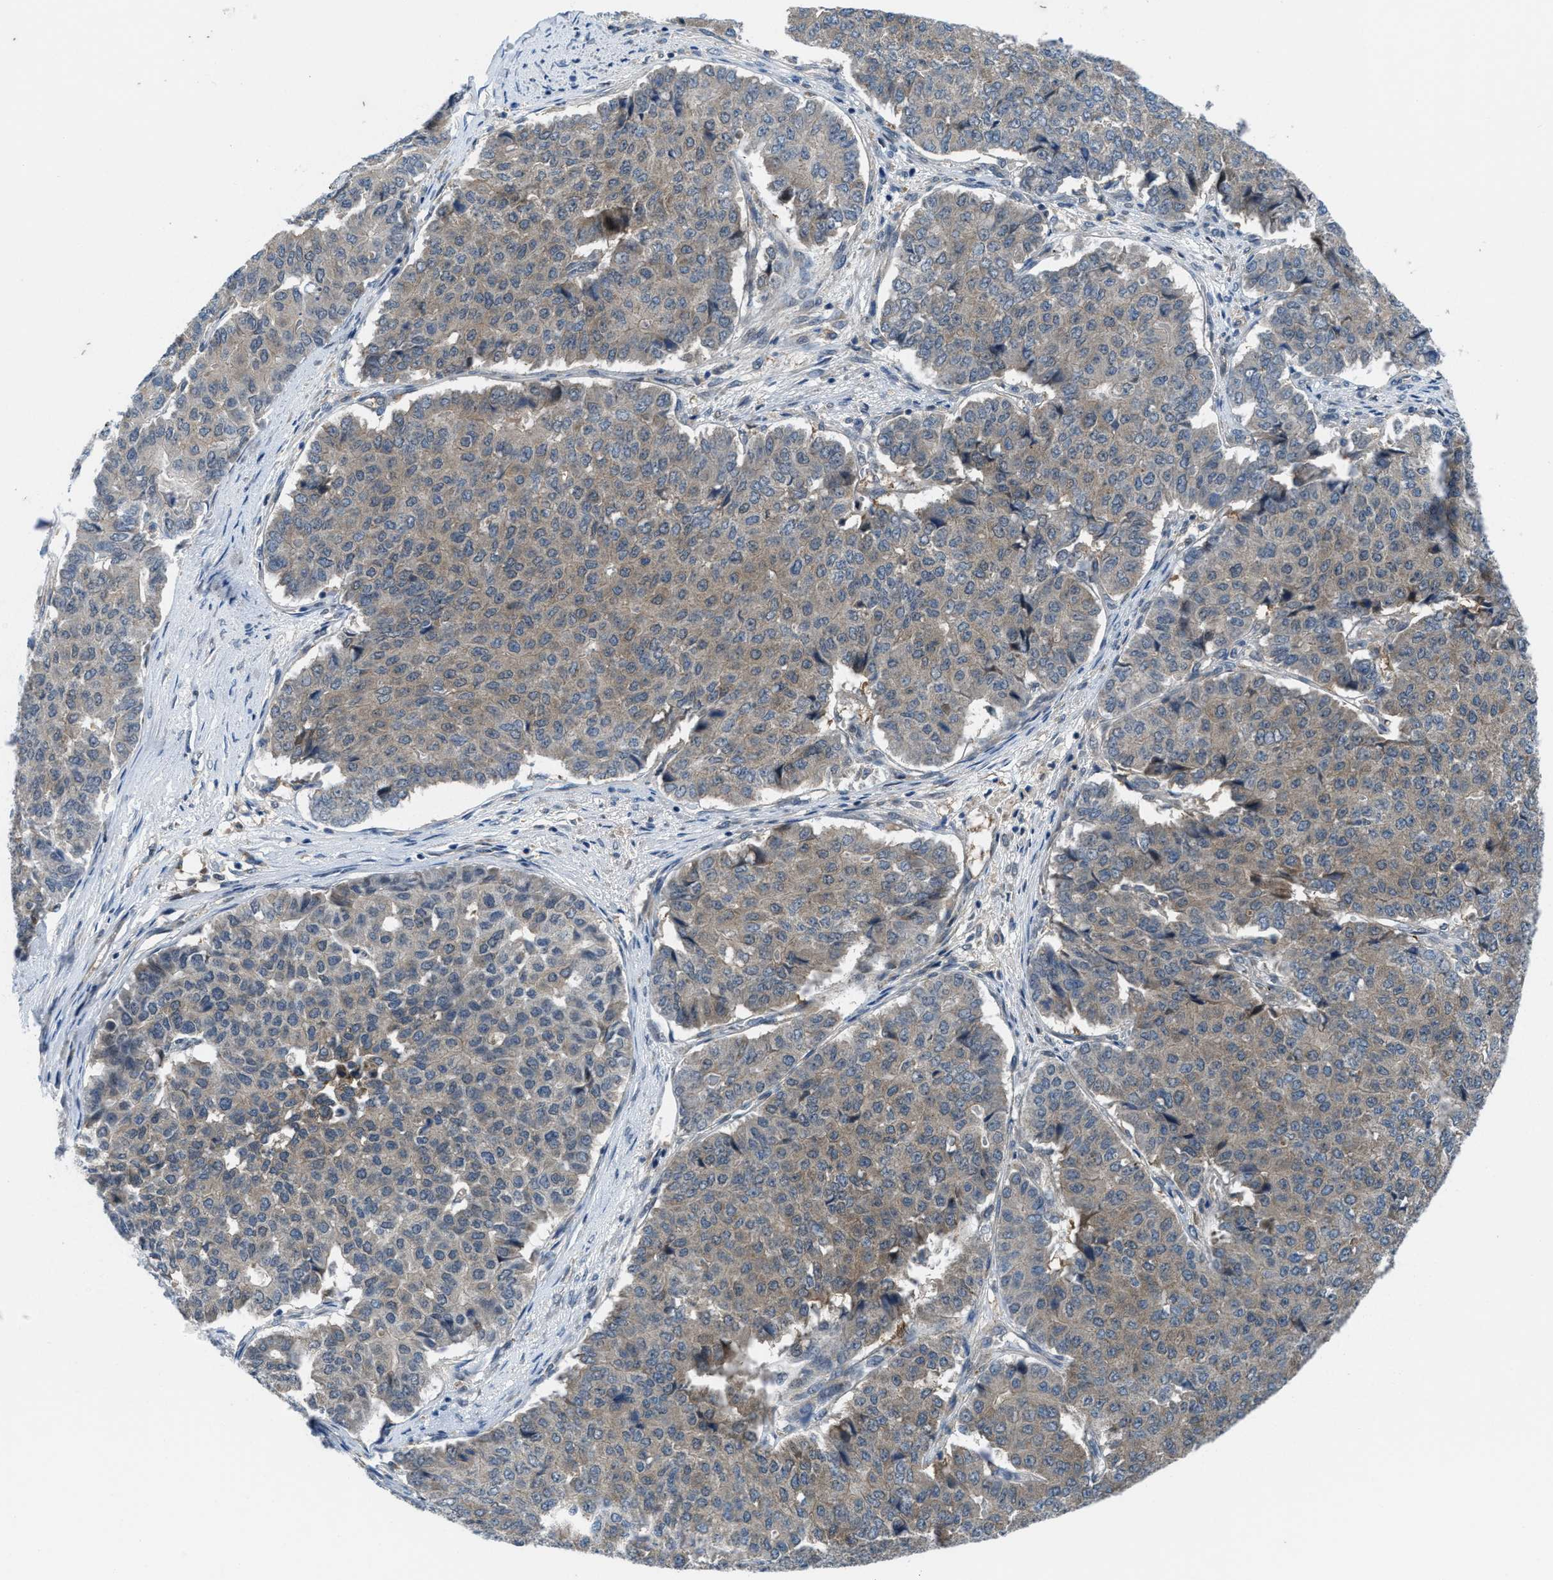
{"staining": {"intensity": "moderate", "quantity": ">75%", "location": "cytoplasmic/membranous"}, "tissue": "pancreatic cancer", "cell_type": "Tumor cells", "image_type": "cancer", "snomed": [{"axis": "morphology", "description": "Adenocarcinoma, NOS"}, {"axis": "topography", "description": "Pancreas"}], "caption": "Immunohistochemical staining of human pancreatic cancer (adenocarcinoma) shows moderate cytoplasmic/membranous protein staining in approximately >75% of tumor cells. (IHC, brightfield microscopy, high magnification).", "gene": "BAZ2B", "patient": {"sex": "male", "age": 50}}